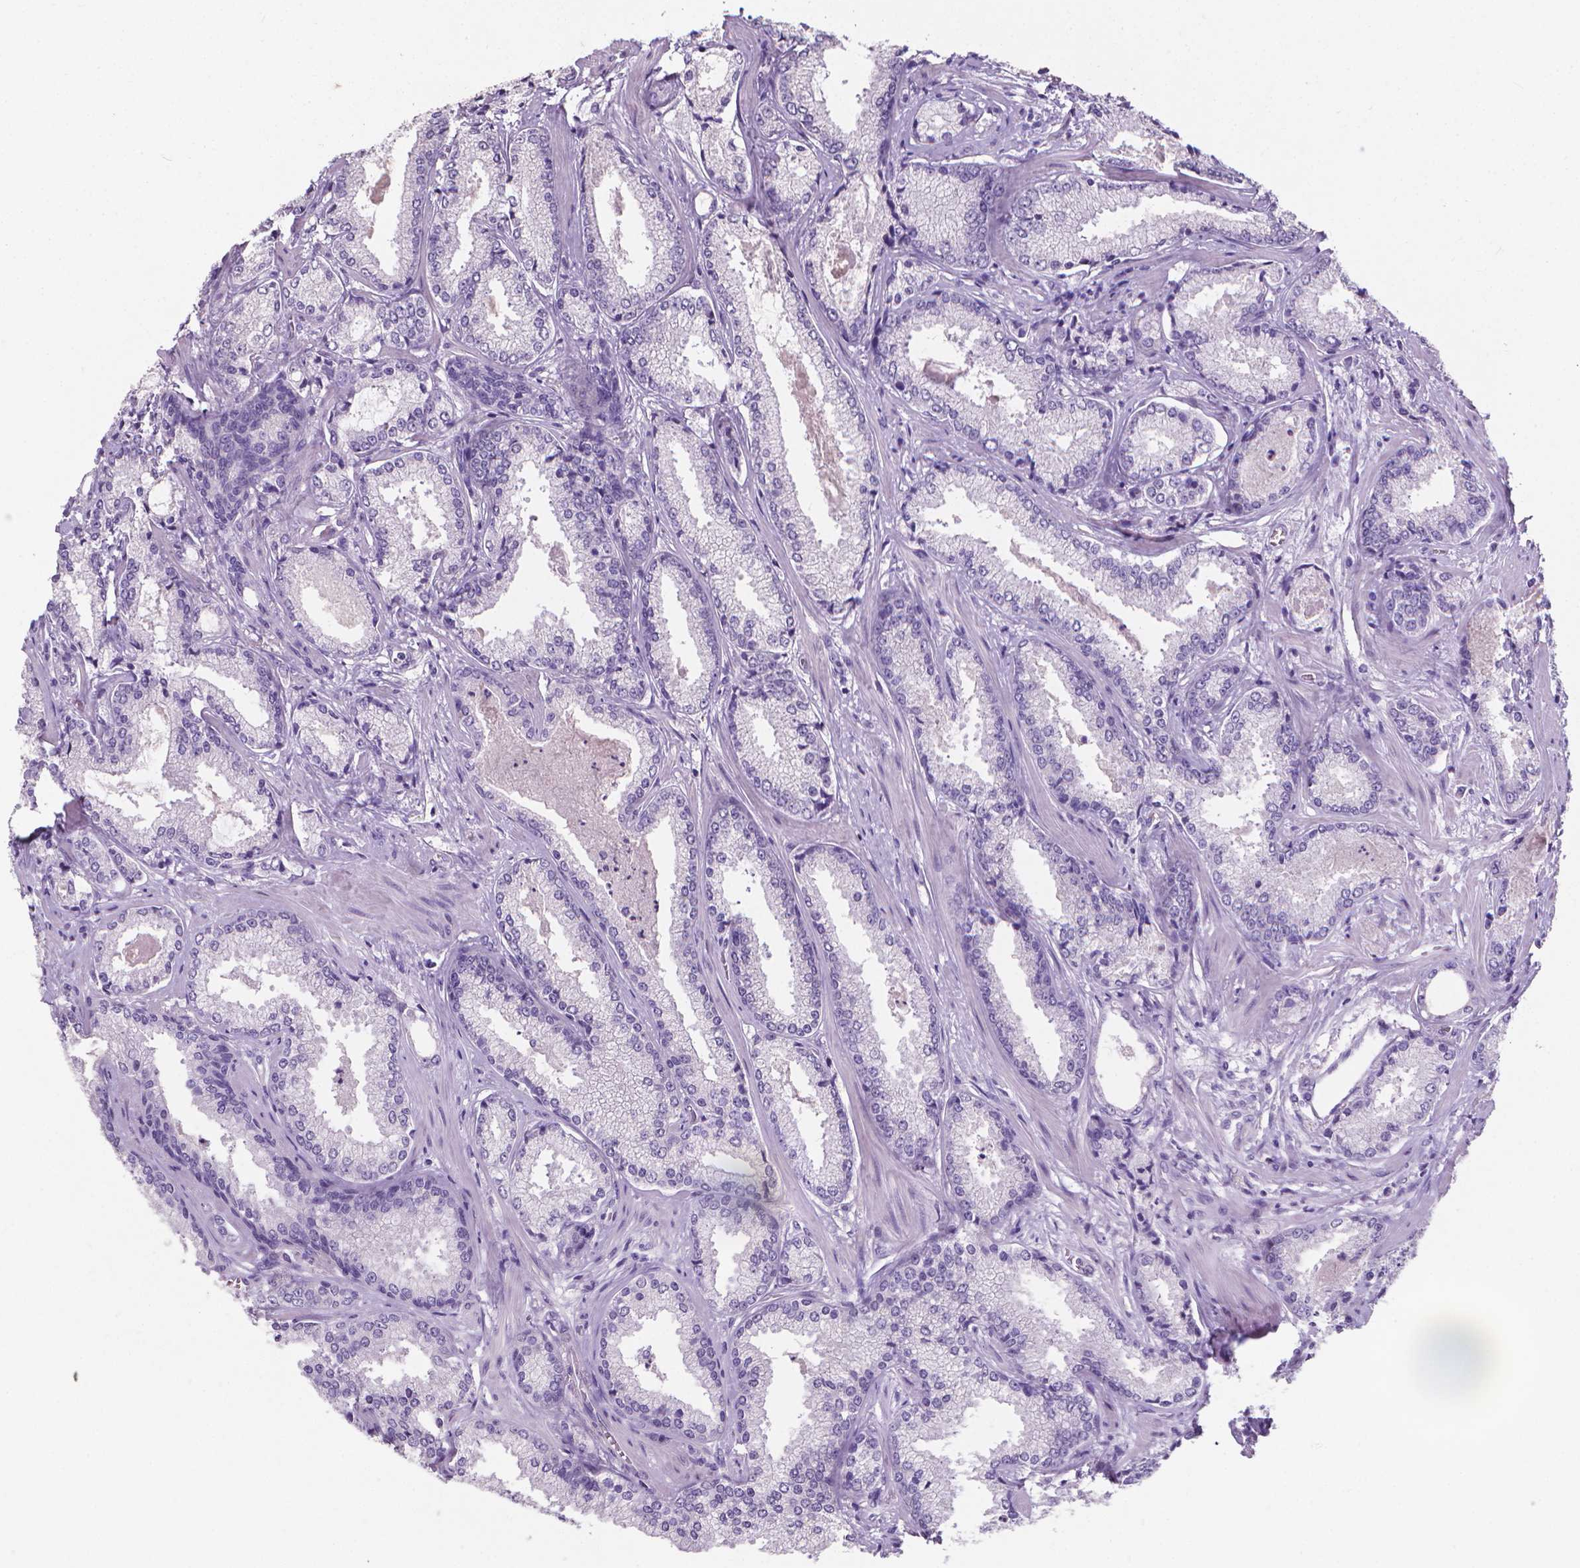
{"staining": {"intensity": "negative", "quantity": "none", "location": "none"}, "tissue": "prostate cancer", "cell_type": "Tumor cells", "image_type": "cancer", "snomed": [{"axis": "morphology", "description": "Adenocarcinoma, Low grade"}, {"axis": "topography", "description": "Prostate"}], "caption": "The histopathology image reveals no significant expression in tumor cells of prostate cancer (adenocarcinoma (low-grade)). (DAB (3,3'-diaminobenzidine) immunohistochemistry visualized using brightfield microscopy, high magnification).", "gene": "XPNPEP2", "patient": {"sex": "male", "age": 56}}